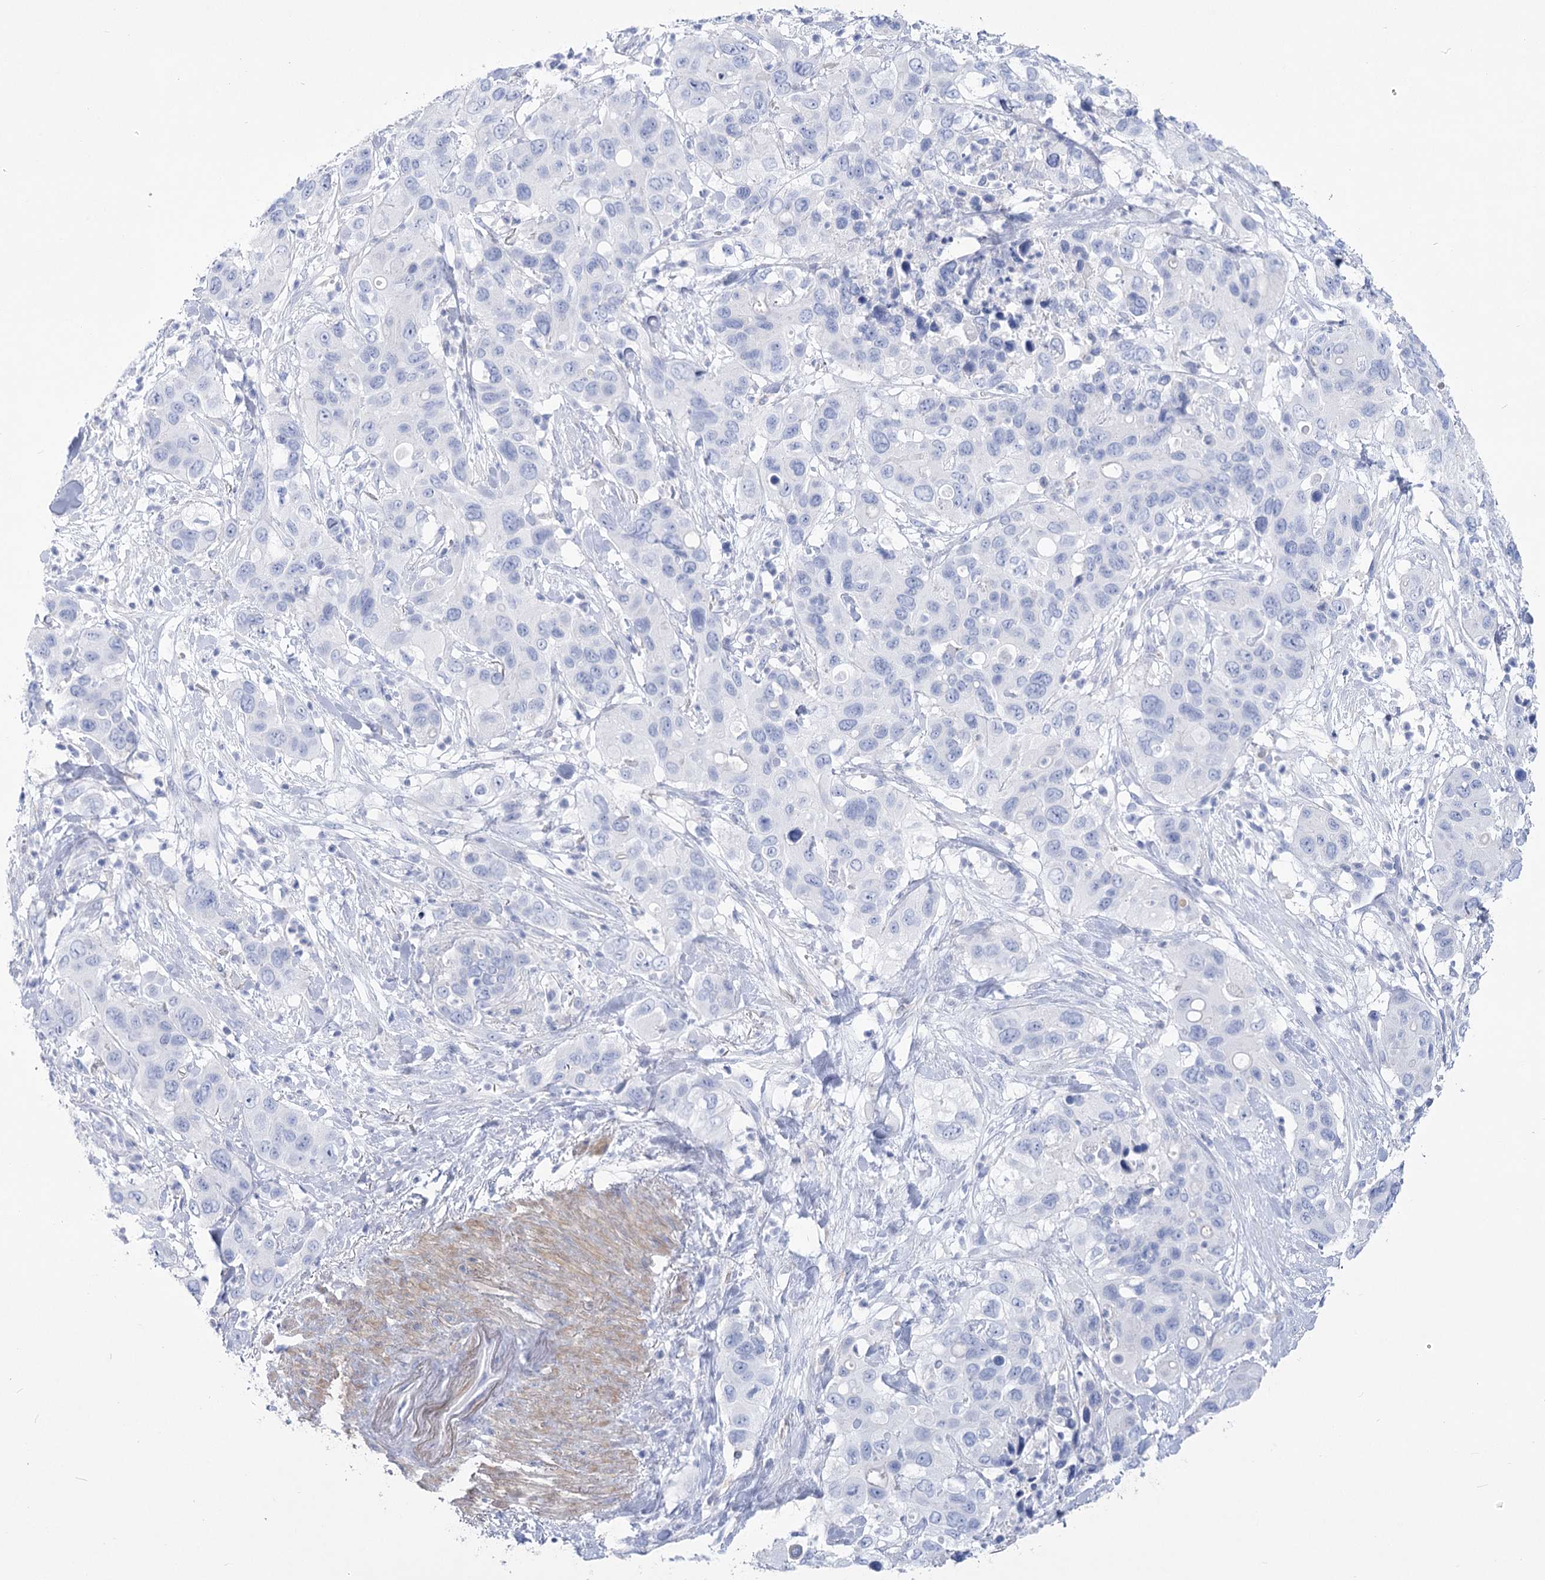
{"staining": {"intensity": "negative", "quantity": "none", "location": "none"}, "tissue": "pancreatic cancer", "cell_type": "Tumor cells", "image_type": "cancer", "snomed": [{"axis": "morphology", "description": "Adenocarcinoma, NOS"}, {"axis": "topography", "description": "Pancreas"}], "caption": "This micrograph is of pancreatic adenocarcinoma stained with immunohistochemistry (IHC) to label a protein in brown with the nuclei are counter-stained blue. There is no expression in tumor cells.", "gene": "PCDHA1", "patient": {"sex": "female", "age": 71}}